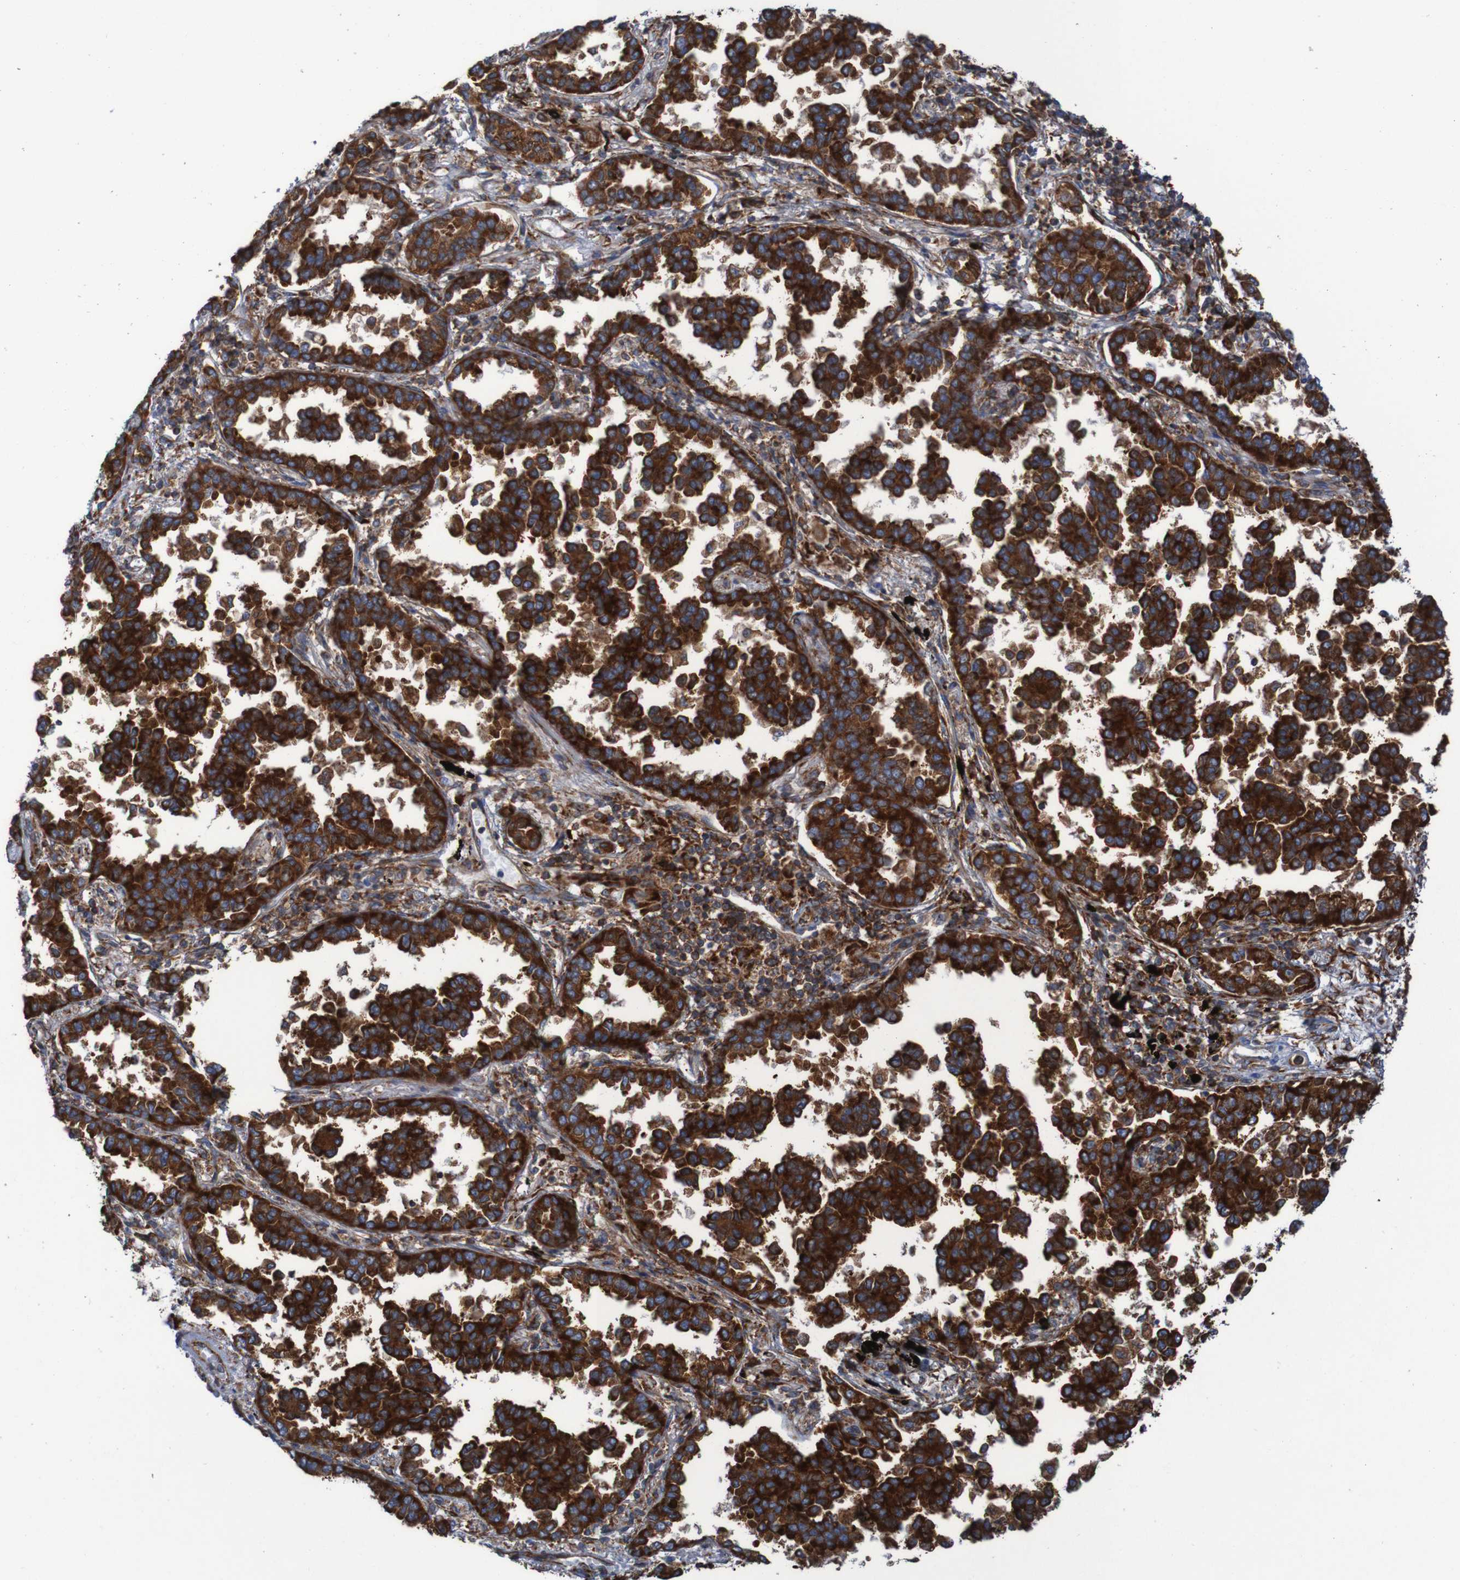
{"staining": {"intensity": "strong", "quantity": ">75%", "location": "cytoplasmic/membranous"}, "tissue": "lung cancer", "cell_type": "Tumor cells", "image_type": "cancer", "snomed": [{"axis": "morphology", "description": "Normal tissue, NOS"}, {"axis": "morphology", "description": "Adenocarcinoma, NOS"}, {"axis": "topography", "description": "Lung"}], "caption": "A brown stain labels strong cytoplasmic/membranous staining of a protein in lung cancer tumor cells.", "gene": "RPL10", "patient": {"sex": "male", "age": 59}}